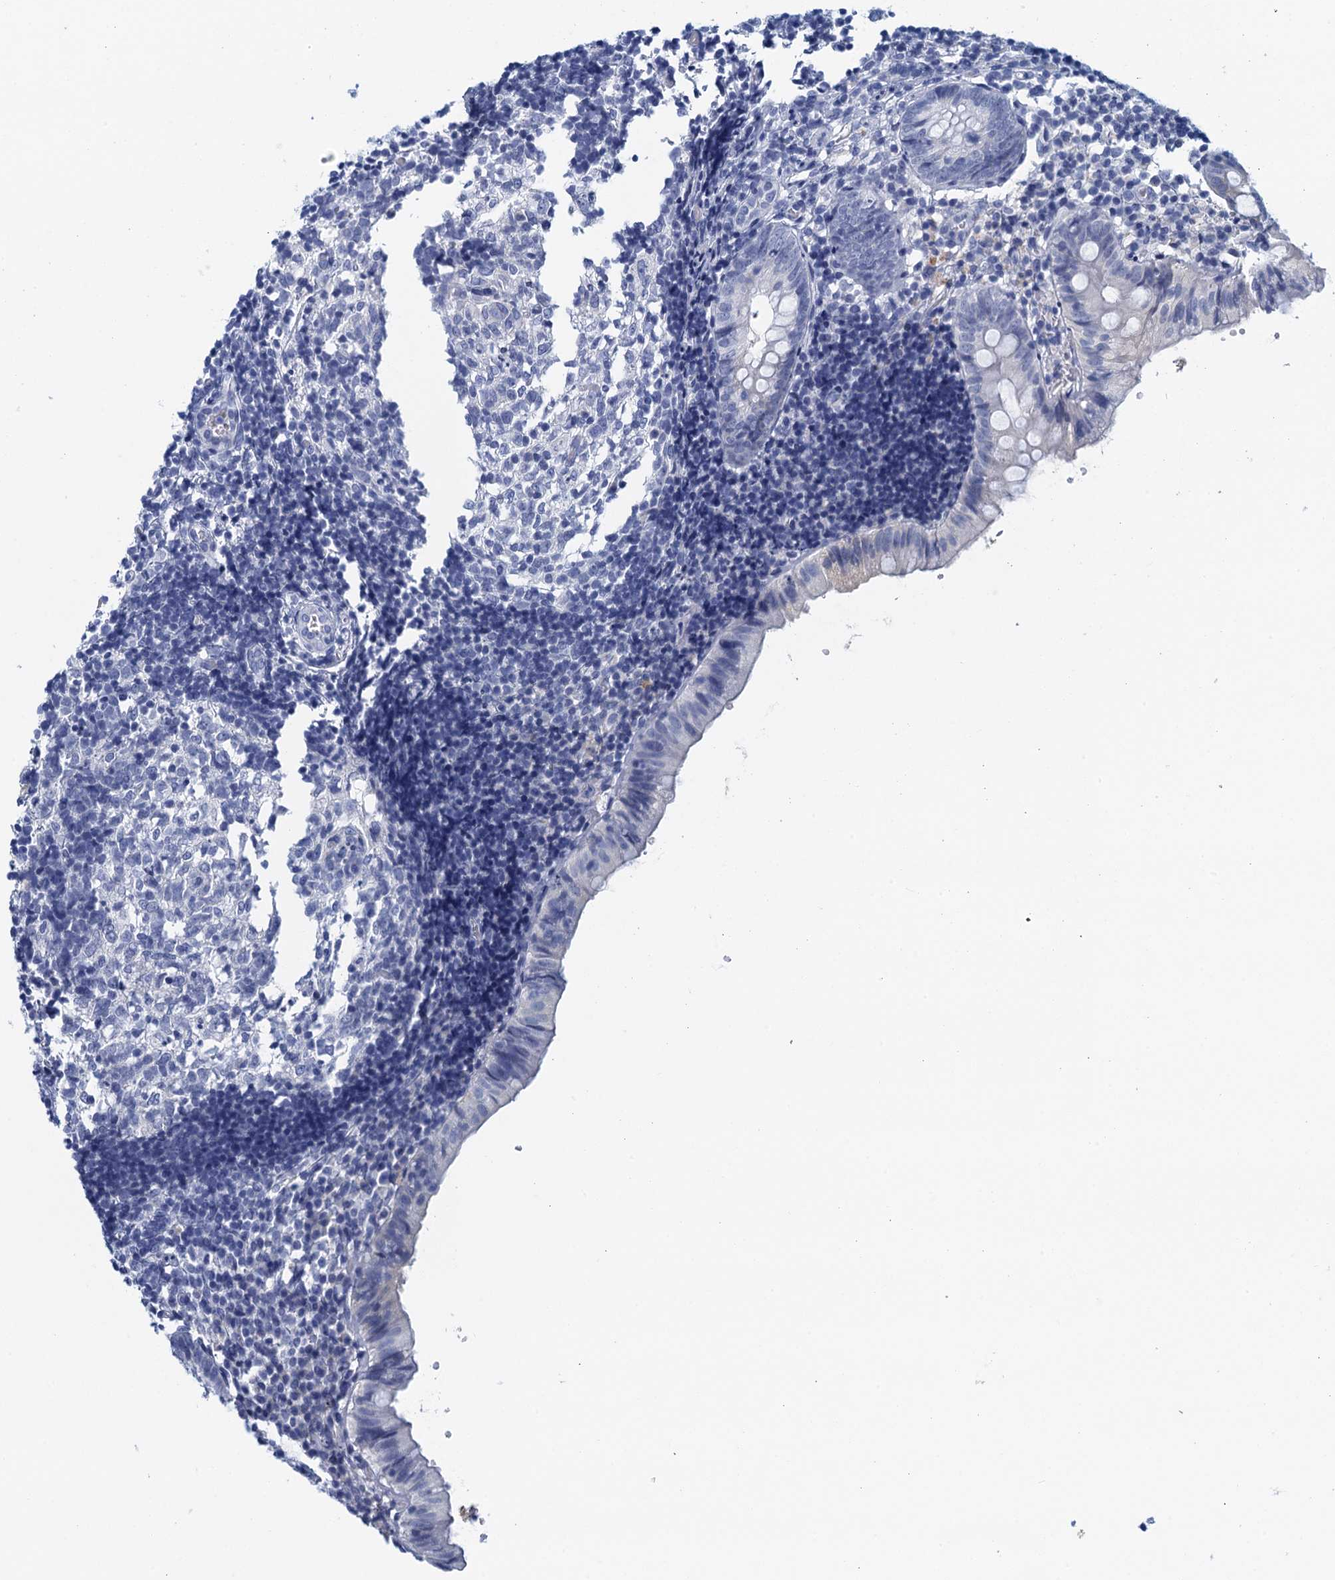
{"staining": {"intensity": "negative", "quantity": "none", "location": "none"}, "tissue": "appendix", "cell_type": "Glandular cells", "image_type": "normal", "snomed": [{"axis": "morphology", "description": "Normal tissue, NOS"}, {"axis": "topography", "description": "Appendix"}], "caption": "Micrograph shows no significant protein expression in glandular cells of unremarkable appendix. Brightfield microscopy of immunohistochemistry (IHC) stained with DAB (brown) and hematoxylin (blue), captured at high magnification.", "gene": "CYP51A1", "patient": {"sex": "male", "age": 8}}